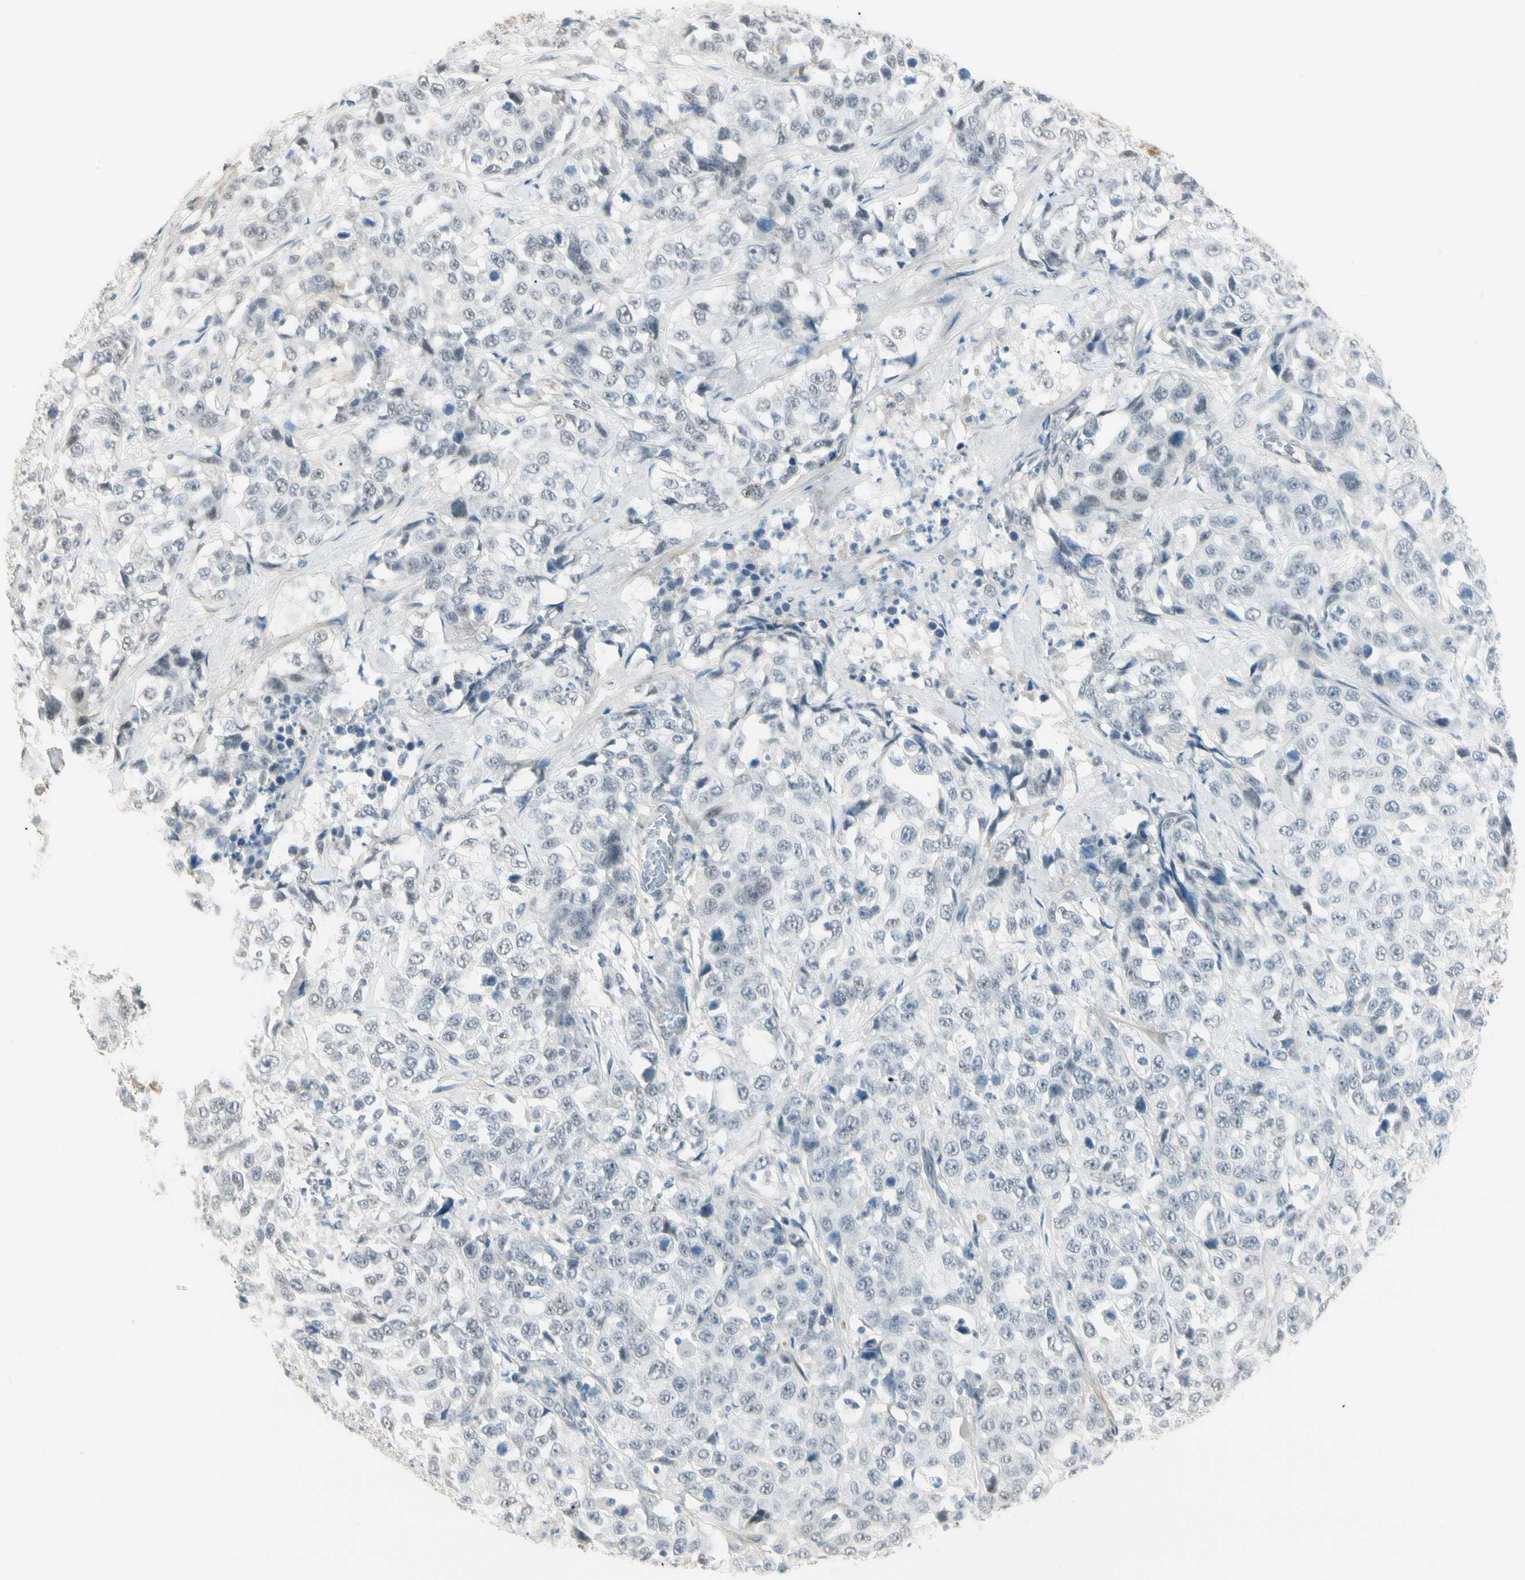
{"staining": {"intensity": "negative", "quantity": "none", "location": "none"}, "tissue": "stomach cancer", "cell_type": "Tumor cells", "image_type": "cancer", "snomed": [{"axis": "morphology", "description": "Normal tissue, NOS"}, {"axis": "morphology", "description": "Adenocarcinoma, NOS"}, {"axis": "topography", "description": "Stomach"}], "caption": "IHC of stomach adenocarcinoma exhibits no expression in tumor cells.", "gene": "ASPN", "patient": {"sex": "male", "age": 48}}